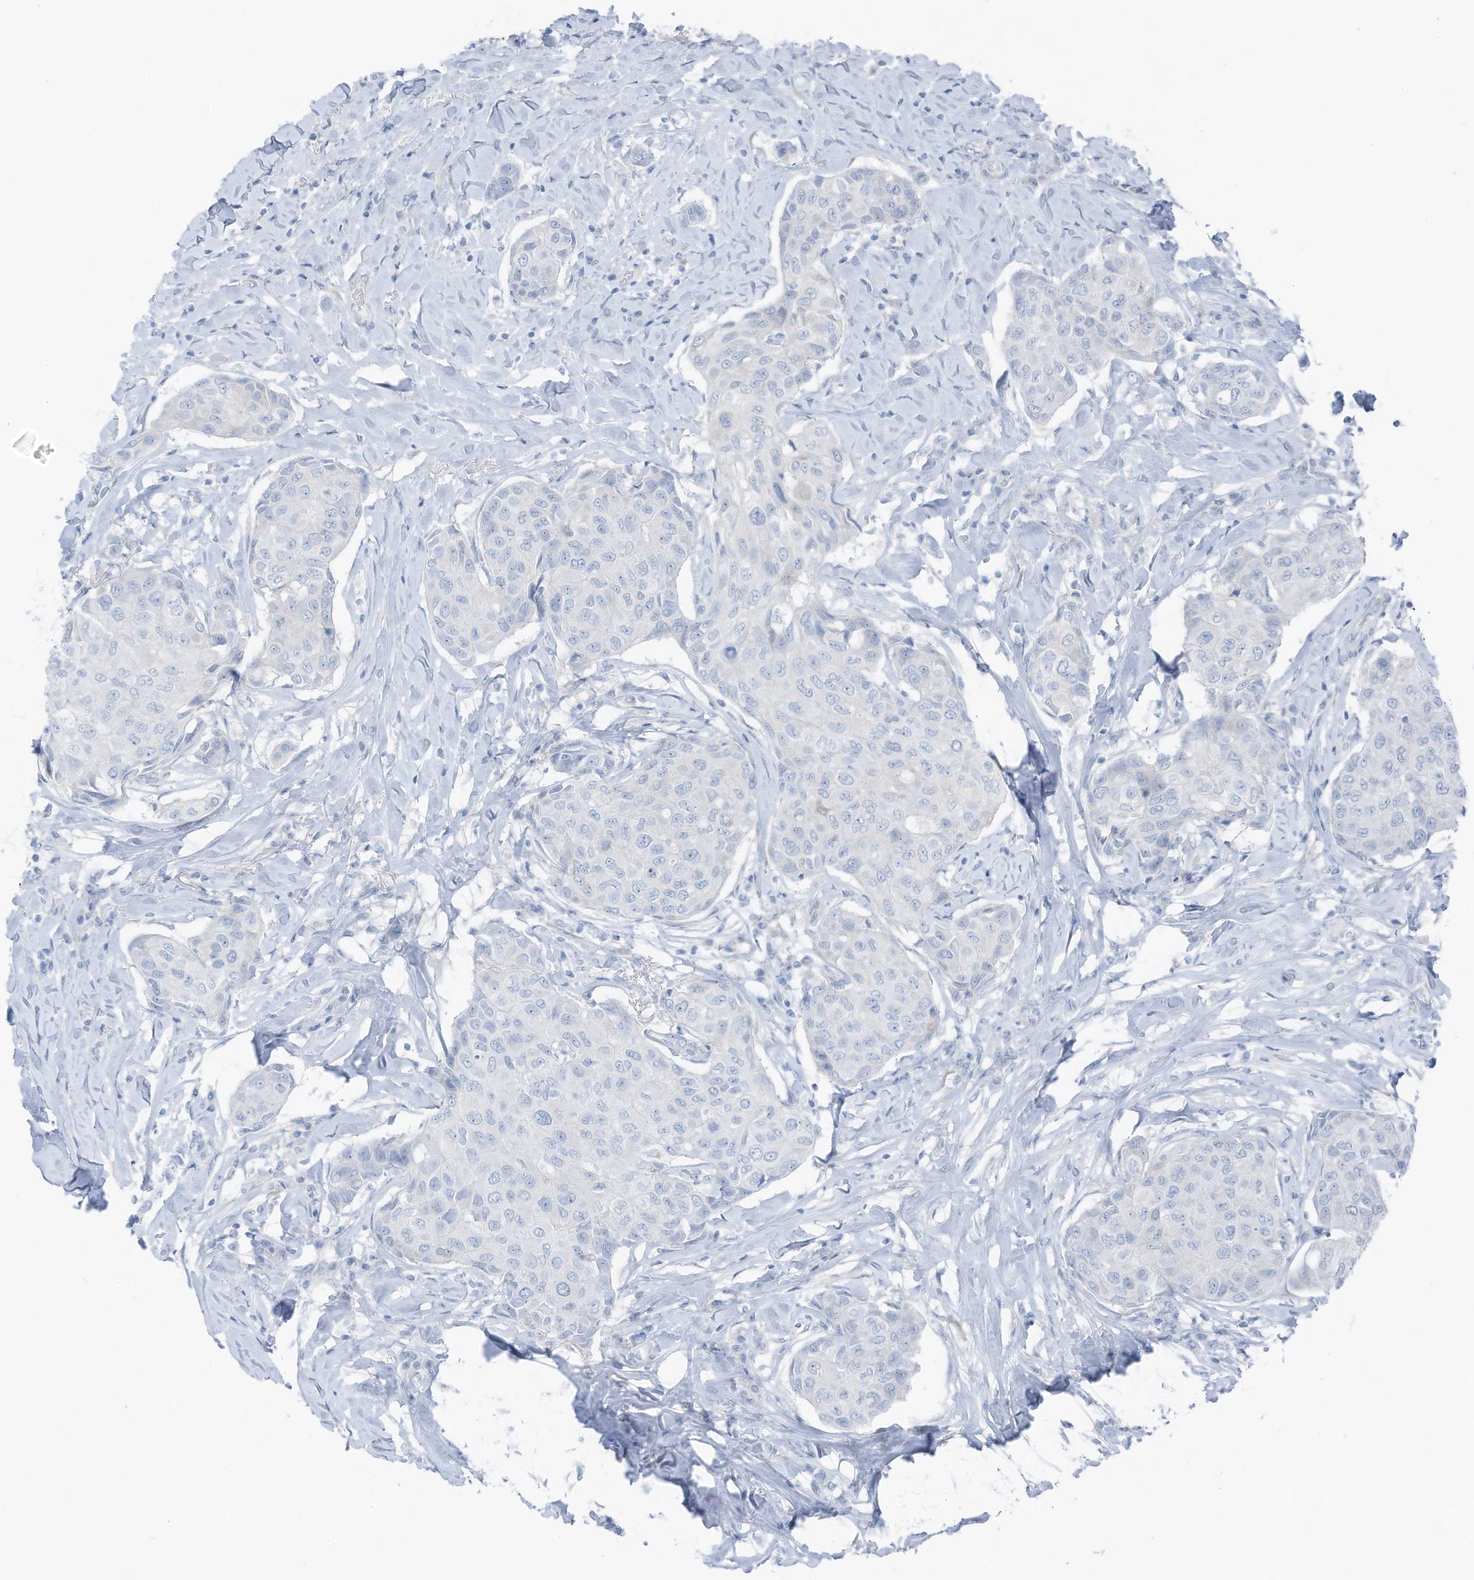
{"staining": {"intensity": "negative", "quantity": "none", "location": "none"}, "tissue": "breast cancer", "cell_type": "Tumor cells", "image_type": "cancer", "snomed": [{"axis": "morphology", "description": "Duct carcinoma"}, {"axis": "topography", "description": "Breast"}], "caption": "Tumor cells show no significant protein positivity in breast intraductal carcinoma.", "gene": "ARHGEF33", "patient": {"sex": "female", "age": 80}}